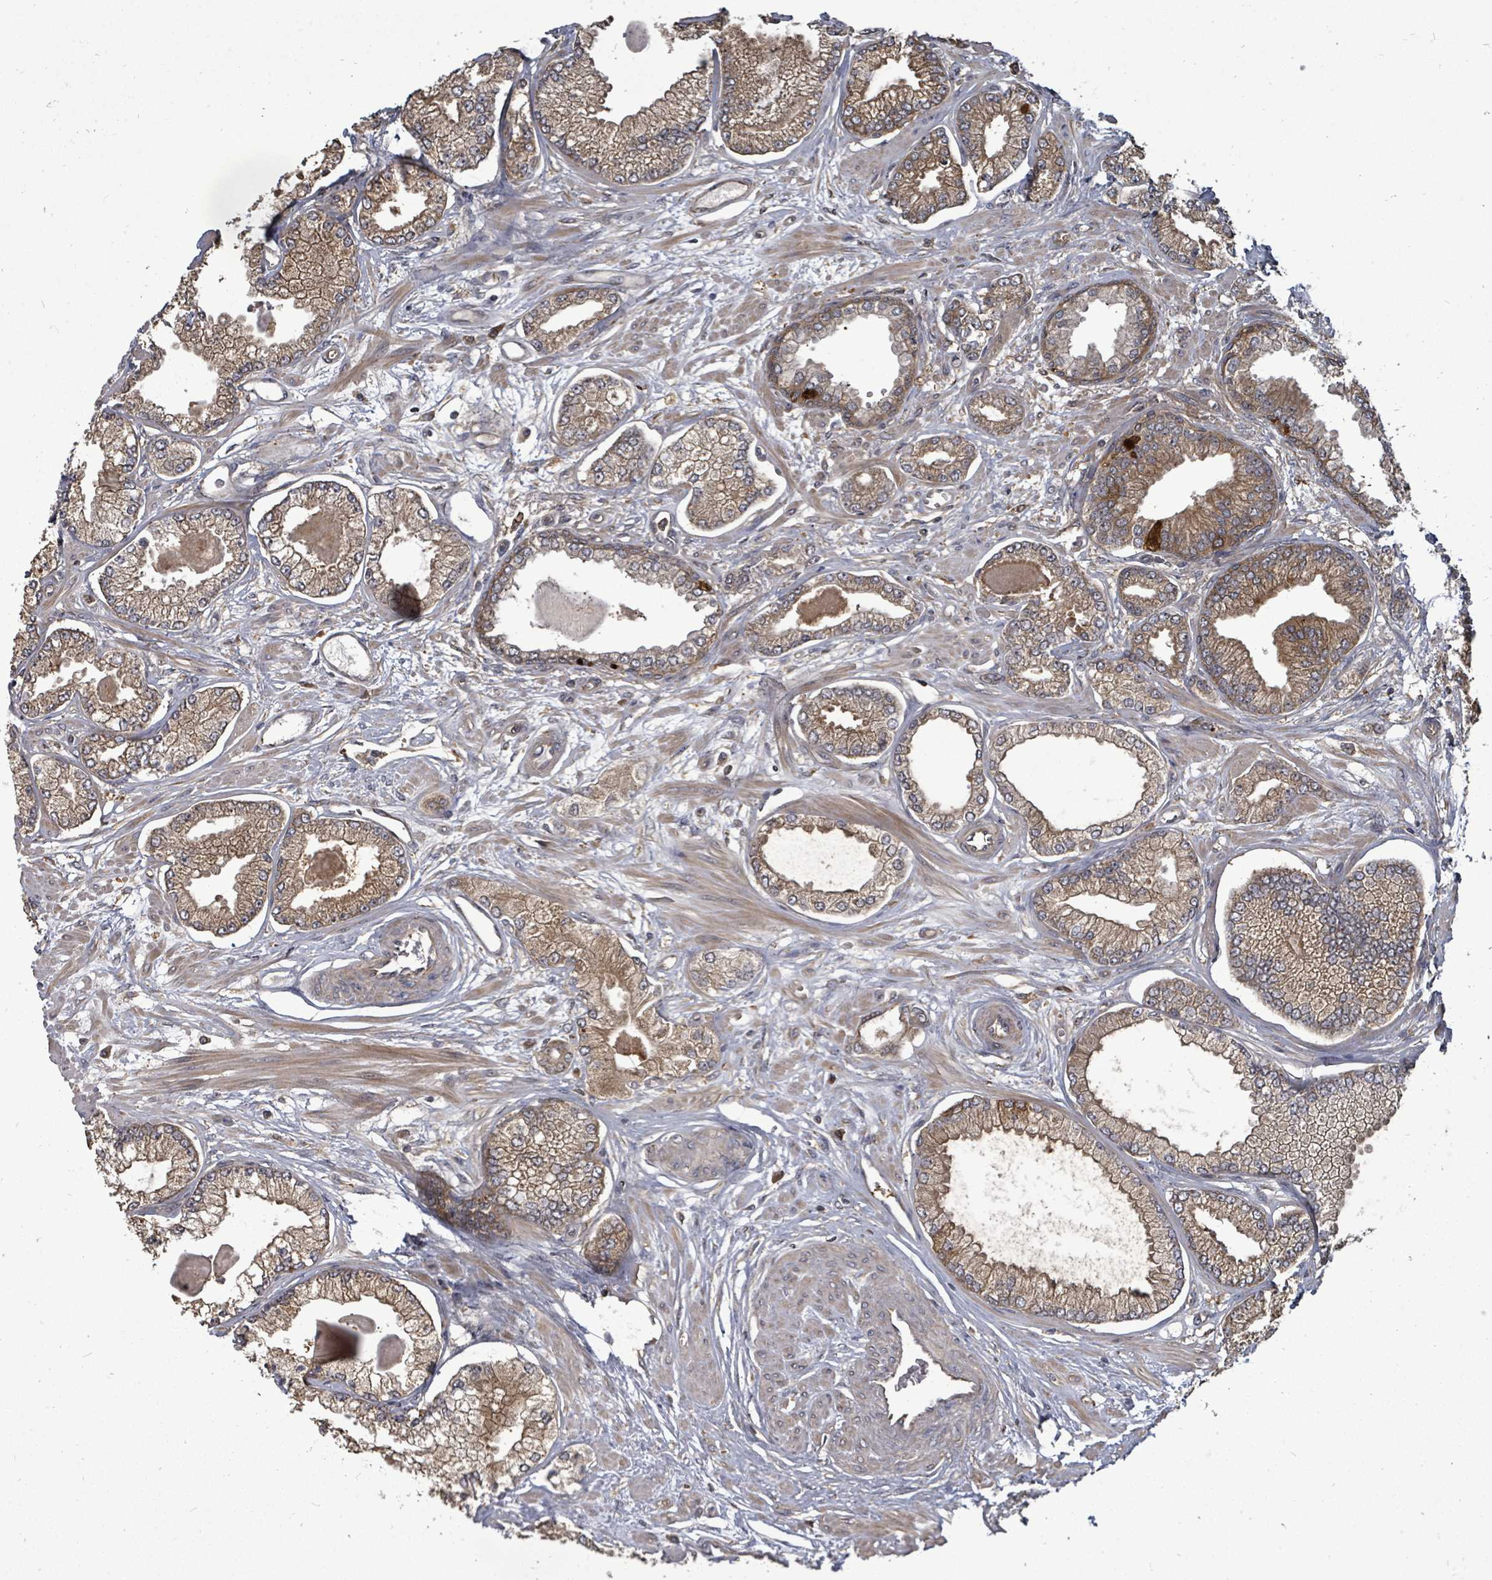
{"staining": {"intensity": "moderate", "quantity": ">75%", "location": "cytoplasmic/membranous"}, "tissue": "prostate cancer", "cell_type": "Tumor cells", "image_type": "cancer", "snomed": [{"axis": "morphology", "description": "Adenocarcinoma, Low grade"}, {"axis": "topography", "description": "Prostate"}], "caption": "An image of human prostate cancer stained for a protein shows moderate cytoplasmic/membranous brown staining in tumor cells. The staining is performed using DAB (3,3'-diaminobenzidine) brown chromogen to label protein expression. The nuclei are counter-stained blue using hematoxylin.", "gene": "EIF3C", "patient": {"sex": "male", "age": 64}}